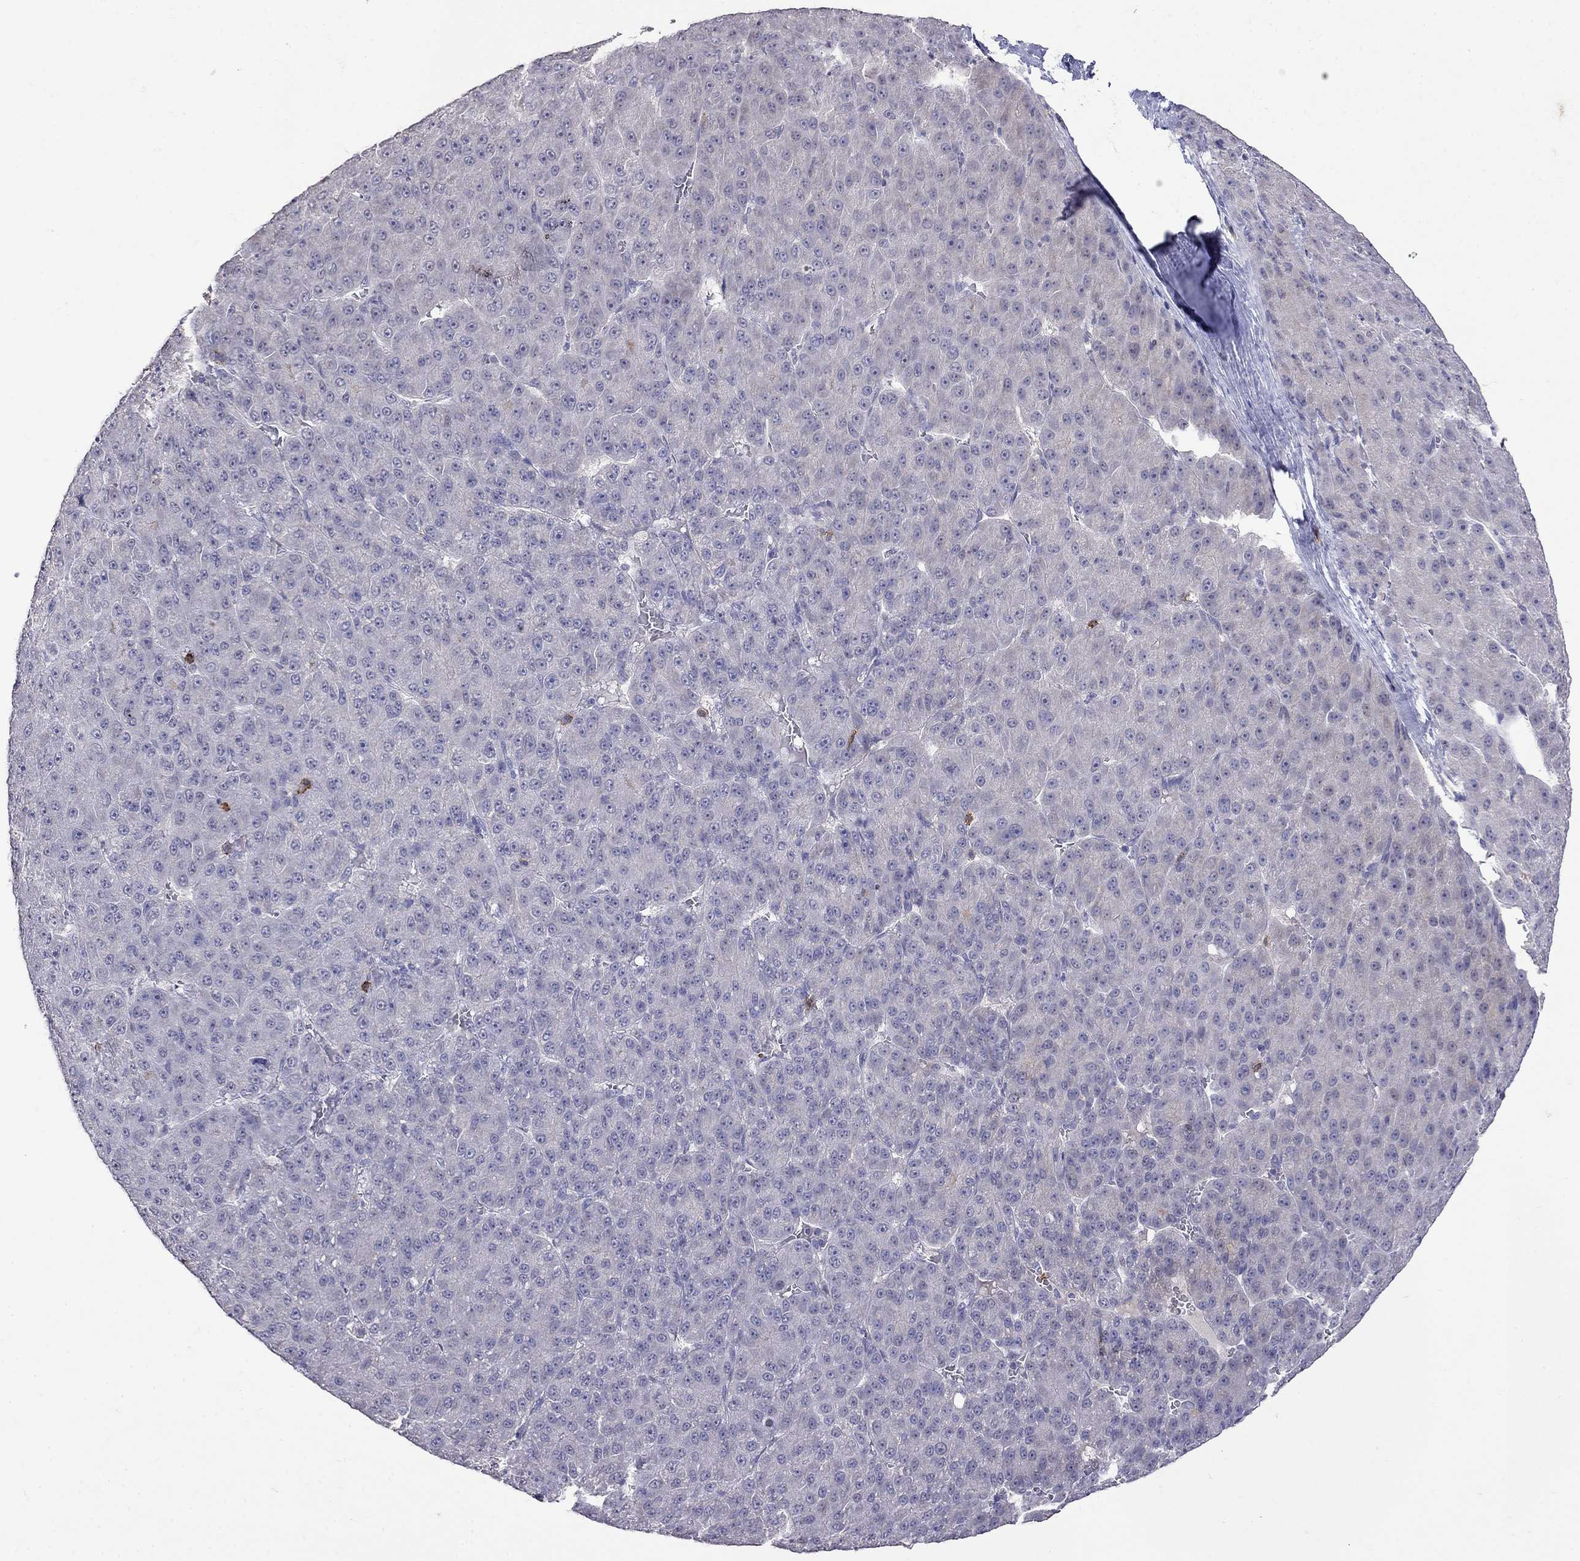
{"staining": {"intensity": "negative", "quantity": "none", "location": "none"}, "tissue": "liver cancer", "cell_type": "Tumor cells", "image_type": "cancer", "snomed": [{"axis": "morphology", "description": "Carcinoma, Hepatocellular, NOS"}, {"axis": "topography", "description": "Liver"}], "caption": "There is no significant expression in tumor cells of hepatocellular carcinoma (liver).", "gene": "CD8B", "patient": {"sex": "male", "age": 67}}